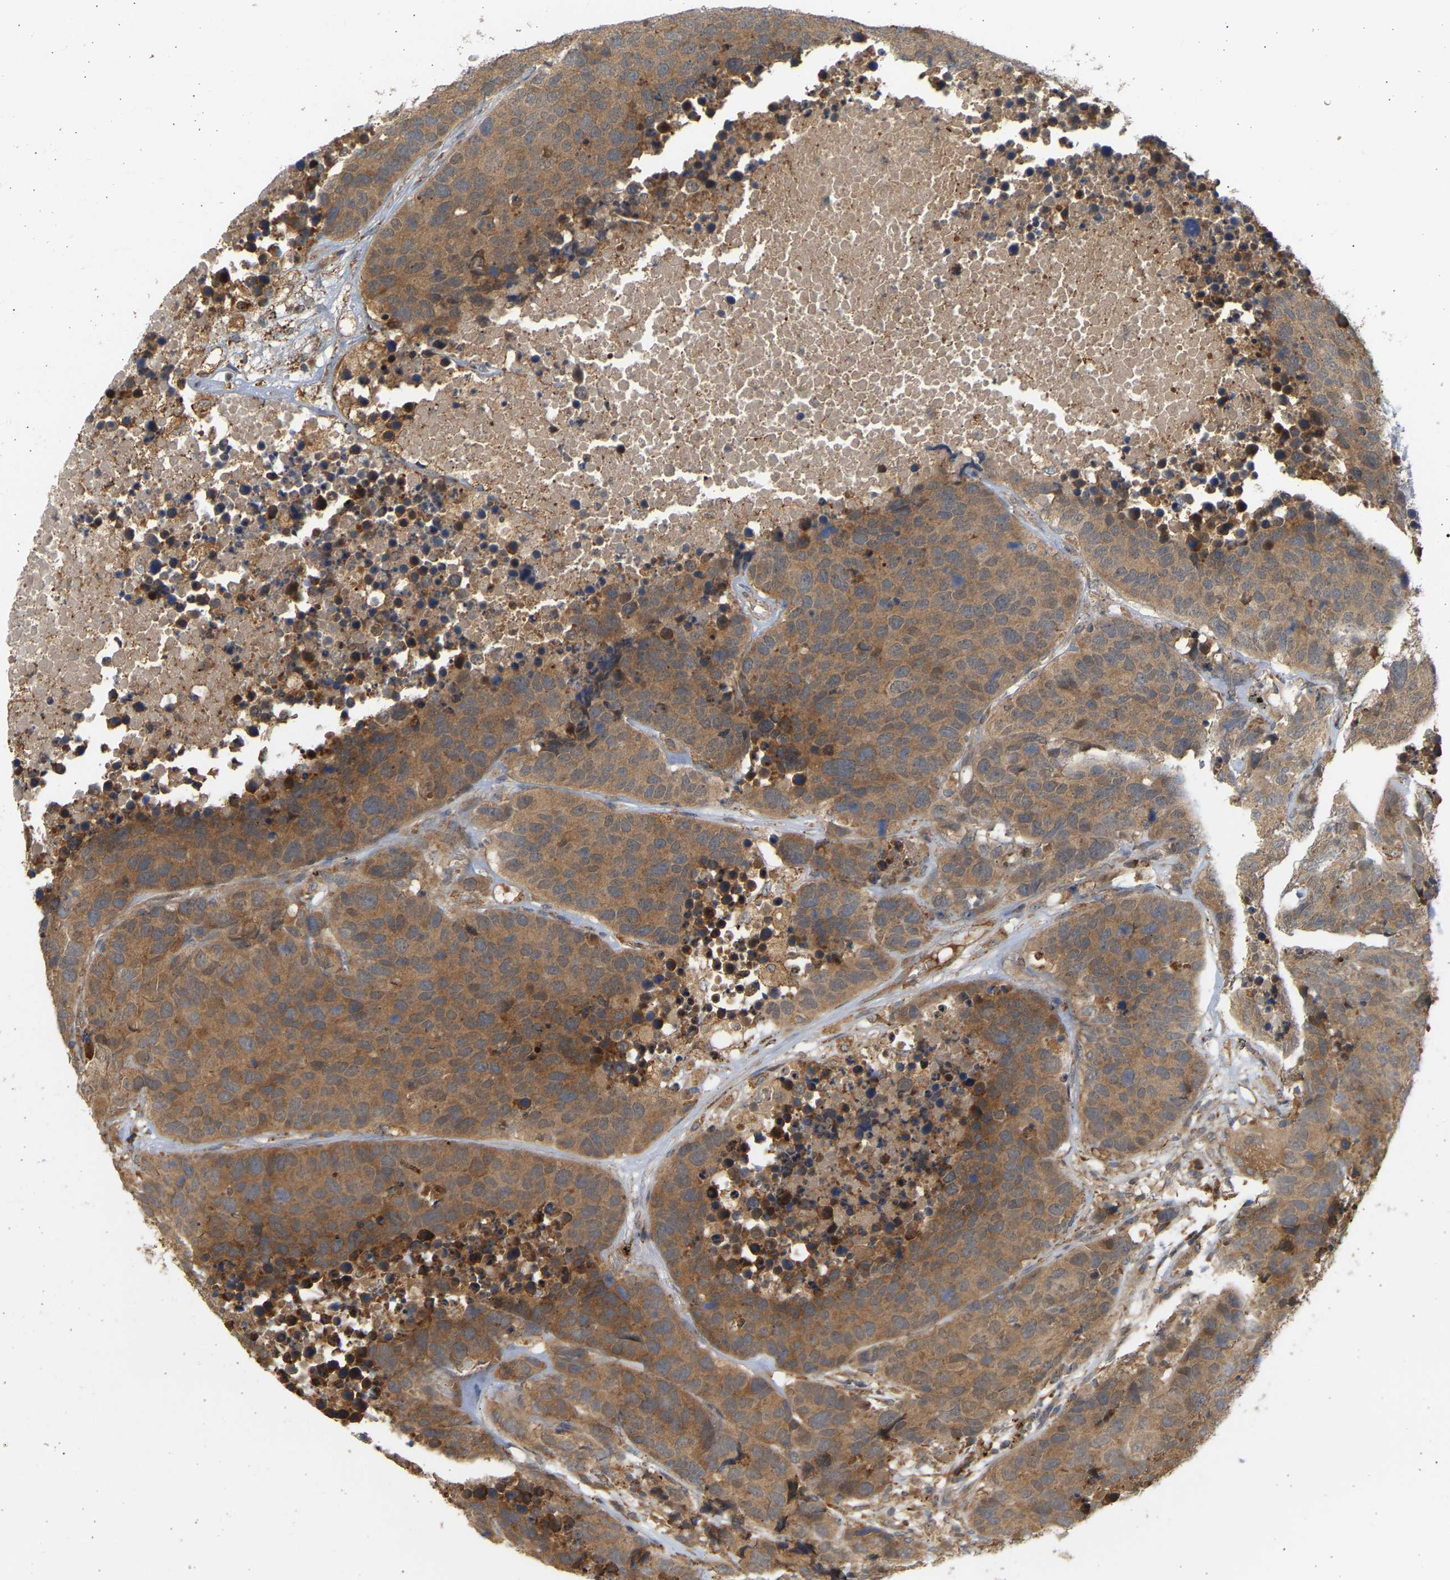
{"staining": {"intensity": "moderate", "quantity": ">75%", "location": "cytoplasmic/membranous"}, "tissue": "carcinoid", "cell_type": "Tumor cells", "image_type": "cancer", "snomed": [{"axis": "morphology", "description": "Carcinoid, malignant, NOS"}, {"axis": "topography", "description": "Lung"}], "caption": "A medium amount of moderate cytoplasmic/membranous staining is identified in about >75% of tumor cells in carcinoid tissue. (DAB IHC, brown staining for protein, blue staining for nuclei).", "gene": "B4GALT6", "patient": {"sex": "male", "age": 60}}